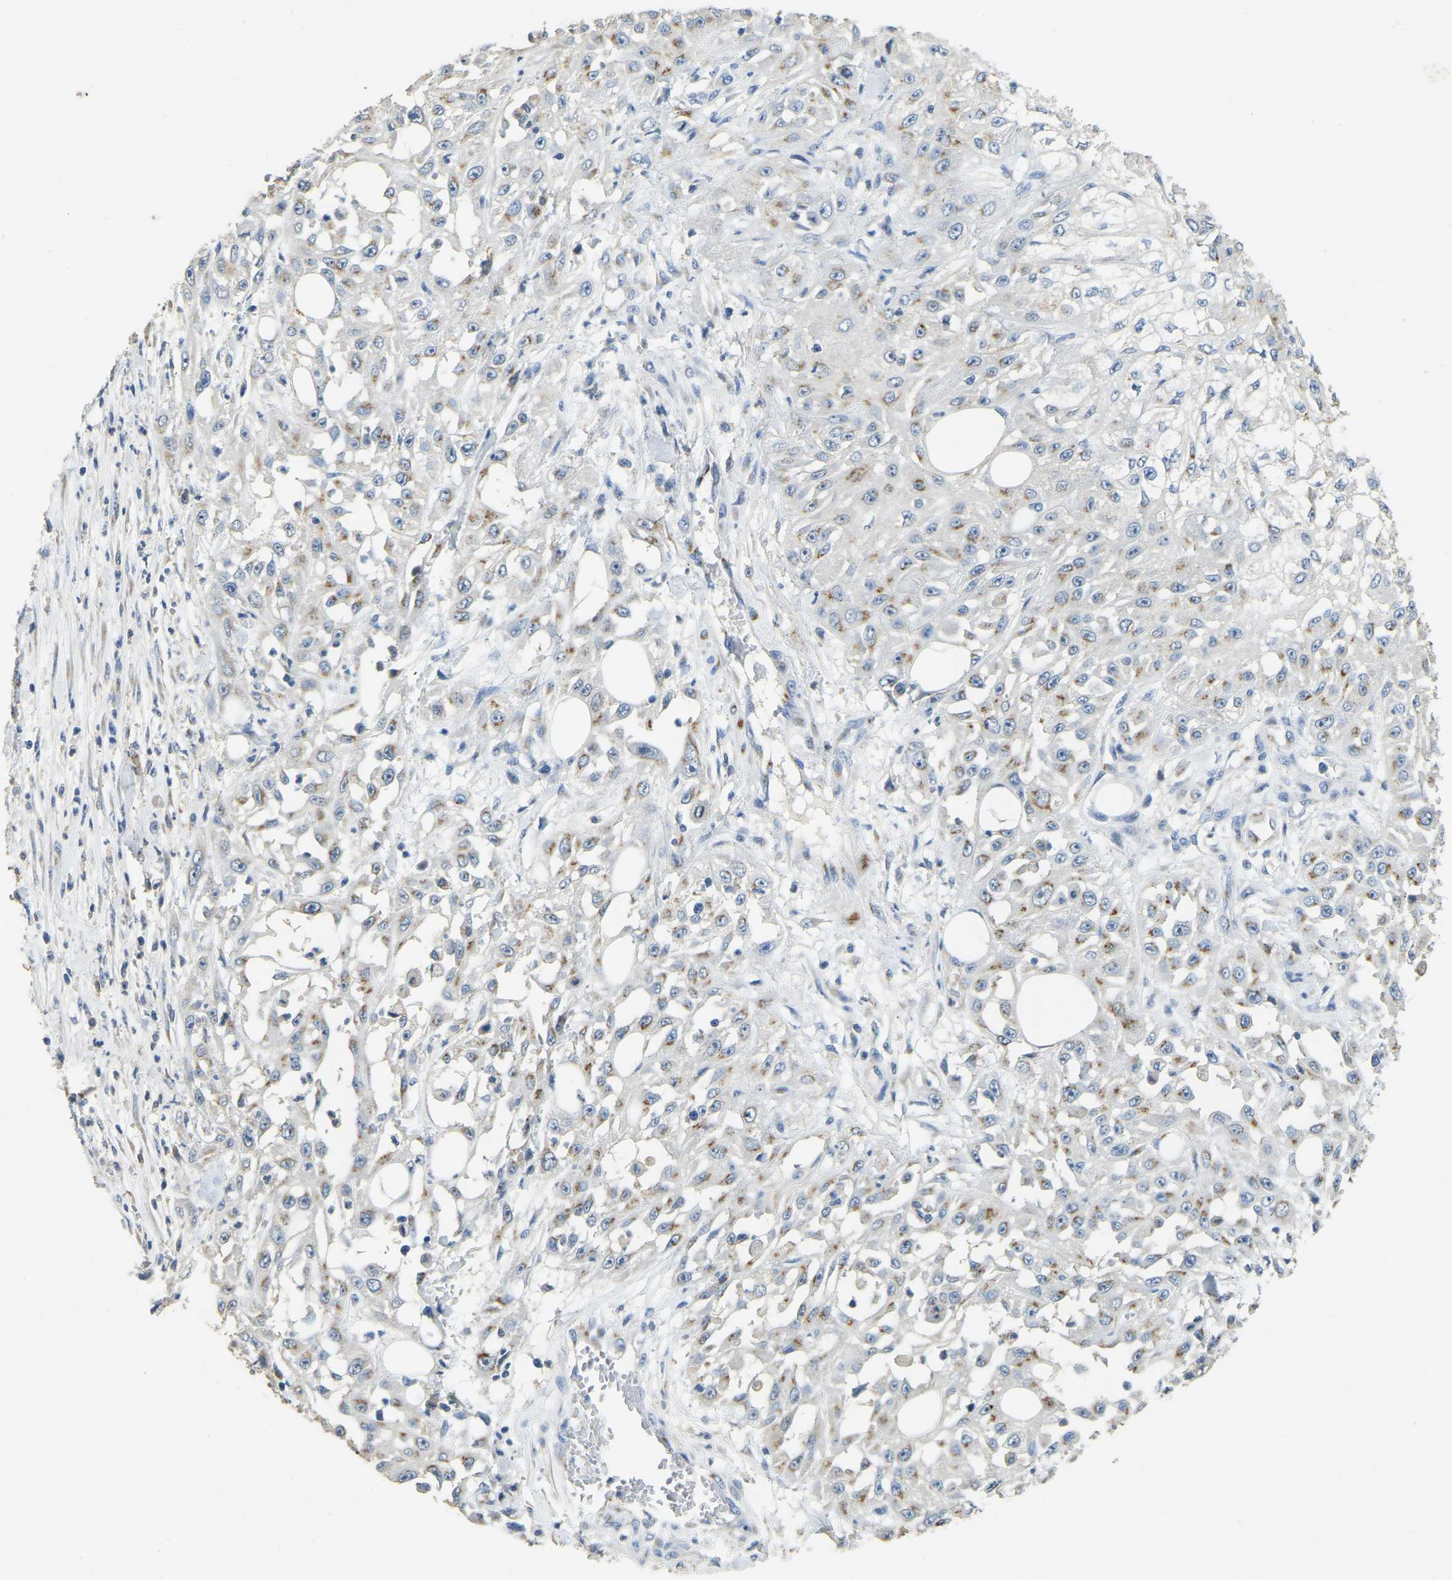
{"staining": {"intensity": "moderate", "quantity": "25%-75%", "location": "cytoplasmic/membranous"}, "tissue": "skin cancer", "cell_type": "Tumor cells", "image_type": "cancer", "snomed": [{"axis": "morphology", "description": "Squamous cell carcinoma, NOS"}, {"axis": "morphology", "description": "Squamous cell carcinoma, metastatic, NOS"}, {"axis": "topography", "description": "Skin"}, {"axis": "topography", "description": "Lymph node"}], "caption": "Approximately 25%-75% of tumor cells in human squamous cell carcinoma (skin) show moderate cytoplasmic/membranous protein expression as visualized by brown immunohistochemical staining.", "gene": "FAM174A", "patient": {"sex": "male", "age": 75}}